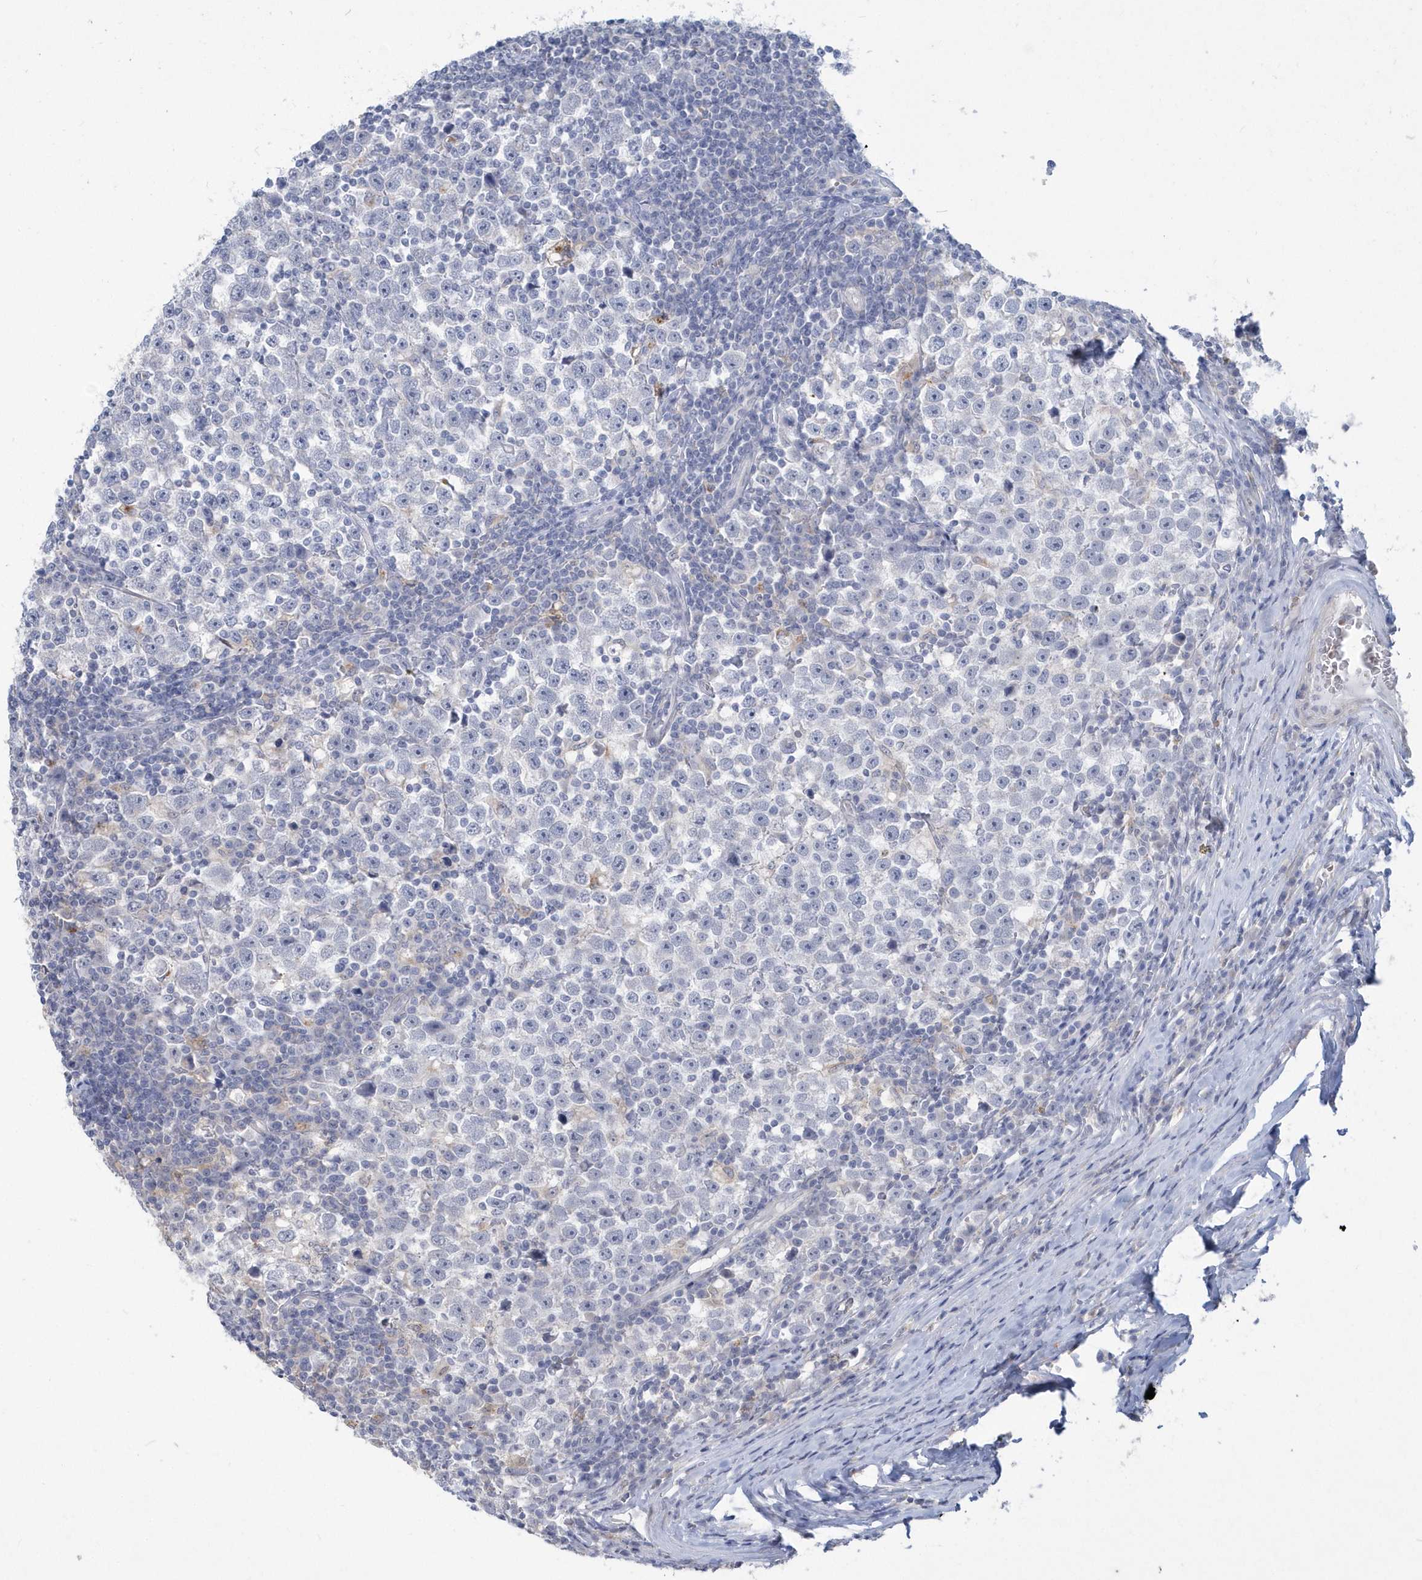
{"staining": {"intensity": "negative", "quantity": "none", "location": "none"}, "tissue": "testis cancer", "cell_type": "Tumor cells", "image_type": "cancer", "snomed": [{"axis": "morphology", "description": "Normal tissue, NOS"}, {"axis": "morphology", "description": "Seminoma, NOS"}, {"axis": "topography", "description": "Testis"}], "caption": "The immunohistochemistry (IHC) histopathology image has no significant expression in tumor cells of testis cancer tissue. (DAB immunohistochemistry with hematoxylin counter stain).", "gene": "TSPEAR", "patient": {"sex": "male", "age": 43}}